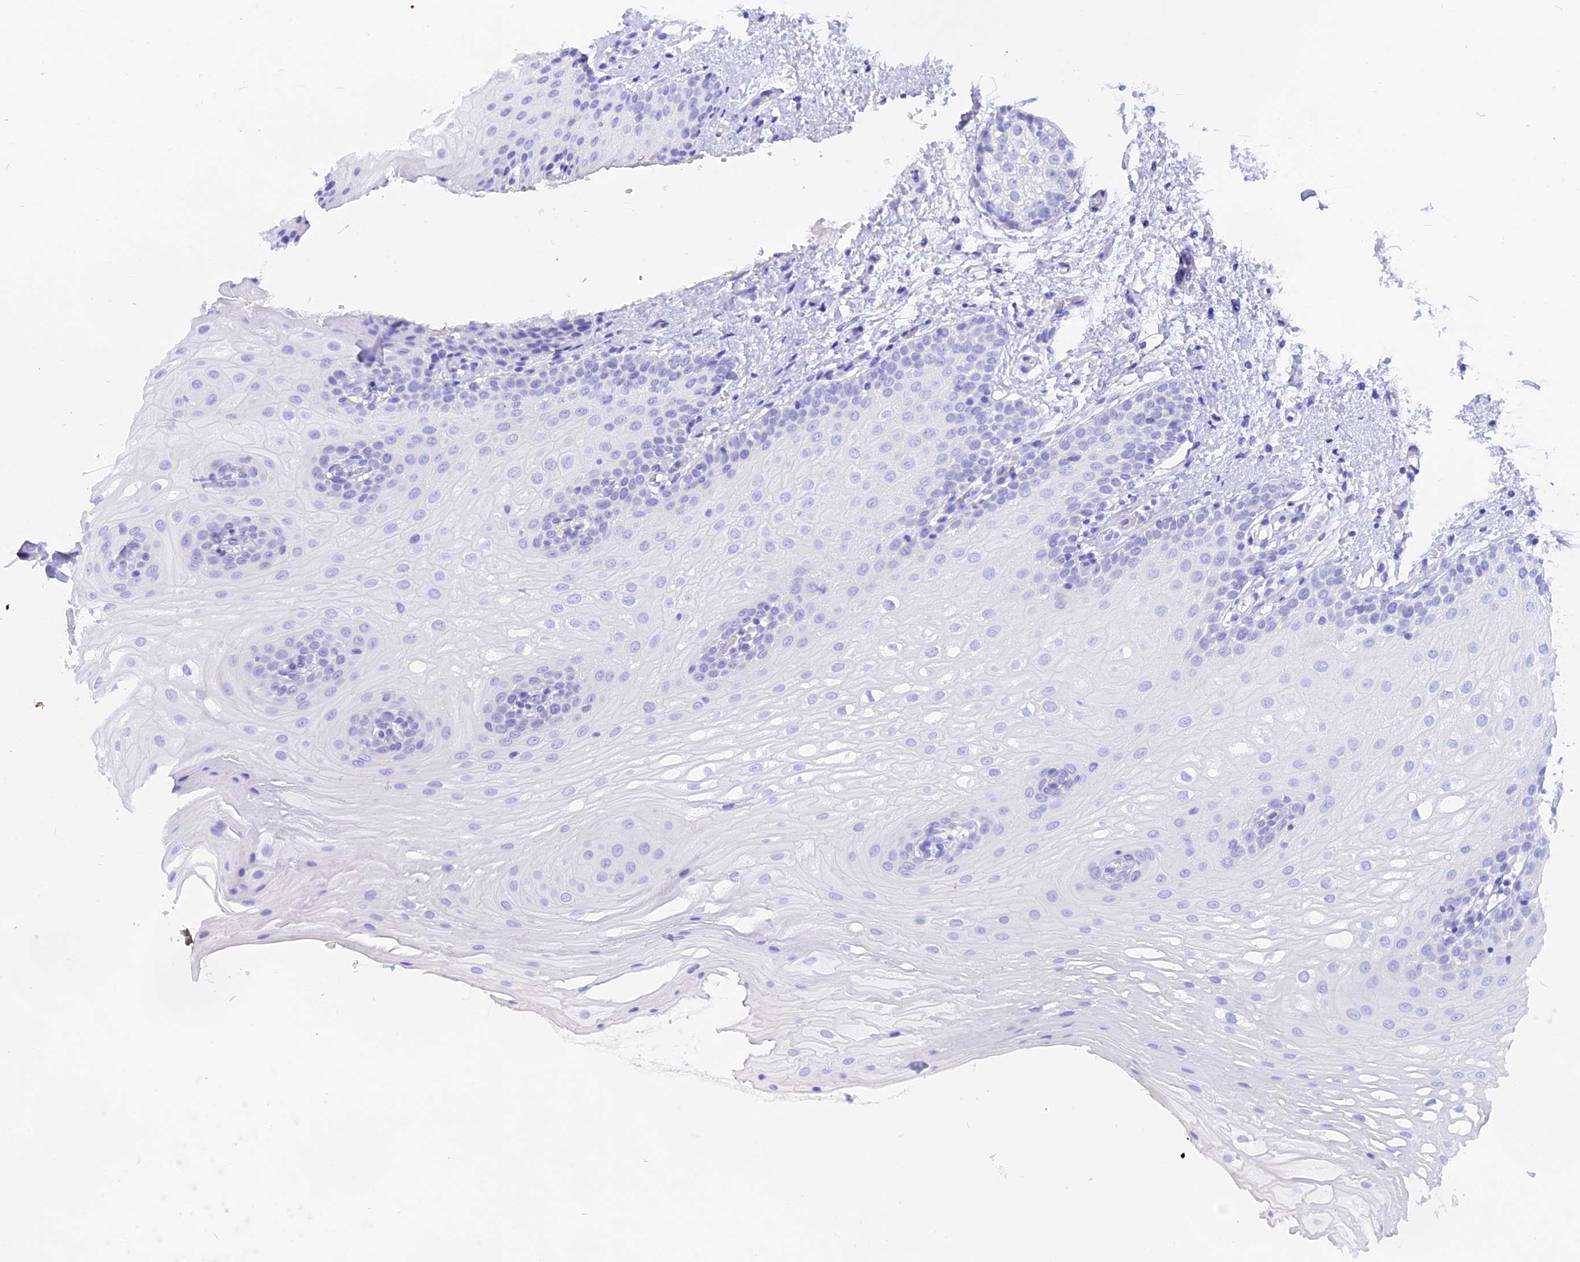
{"staining": {"intensity": "negative", "quantity": "none", "location": "none"}, "tissue": "oral mucosa", "cell_type": "Squamous epithelial cells", "image_type": "normal", "snomed": [{"axis": "morphology", "description": "Normal tissue, NOS"}, {"axis": "topography", "description": "Oral tissue"}], "caption": "A histopathology image of oral mucosa stained for a protein demonstrates no brown staining in squamous epithelial cells.", "gene": "ISCA1", "patient": {"sex": "female", "age": 54}}